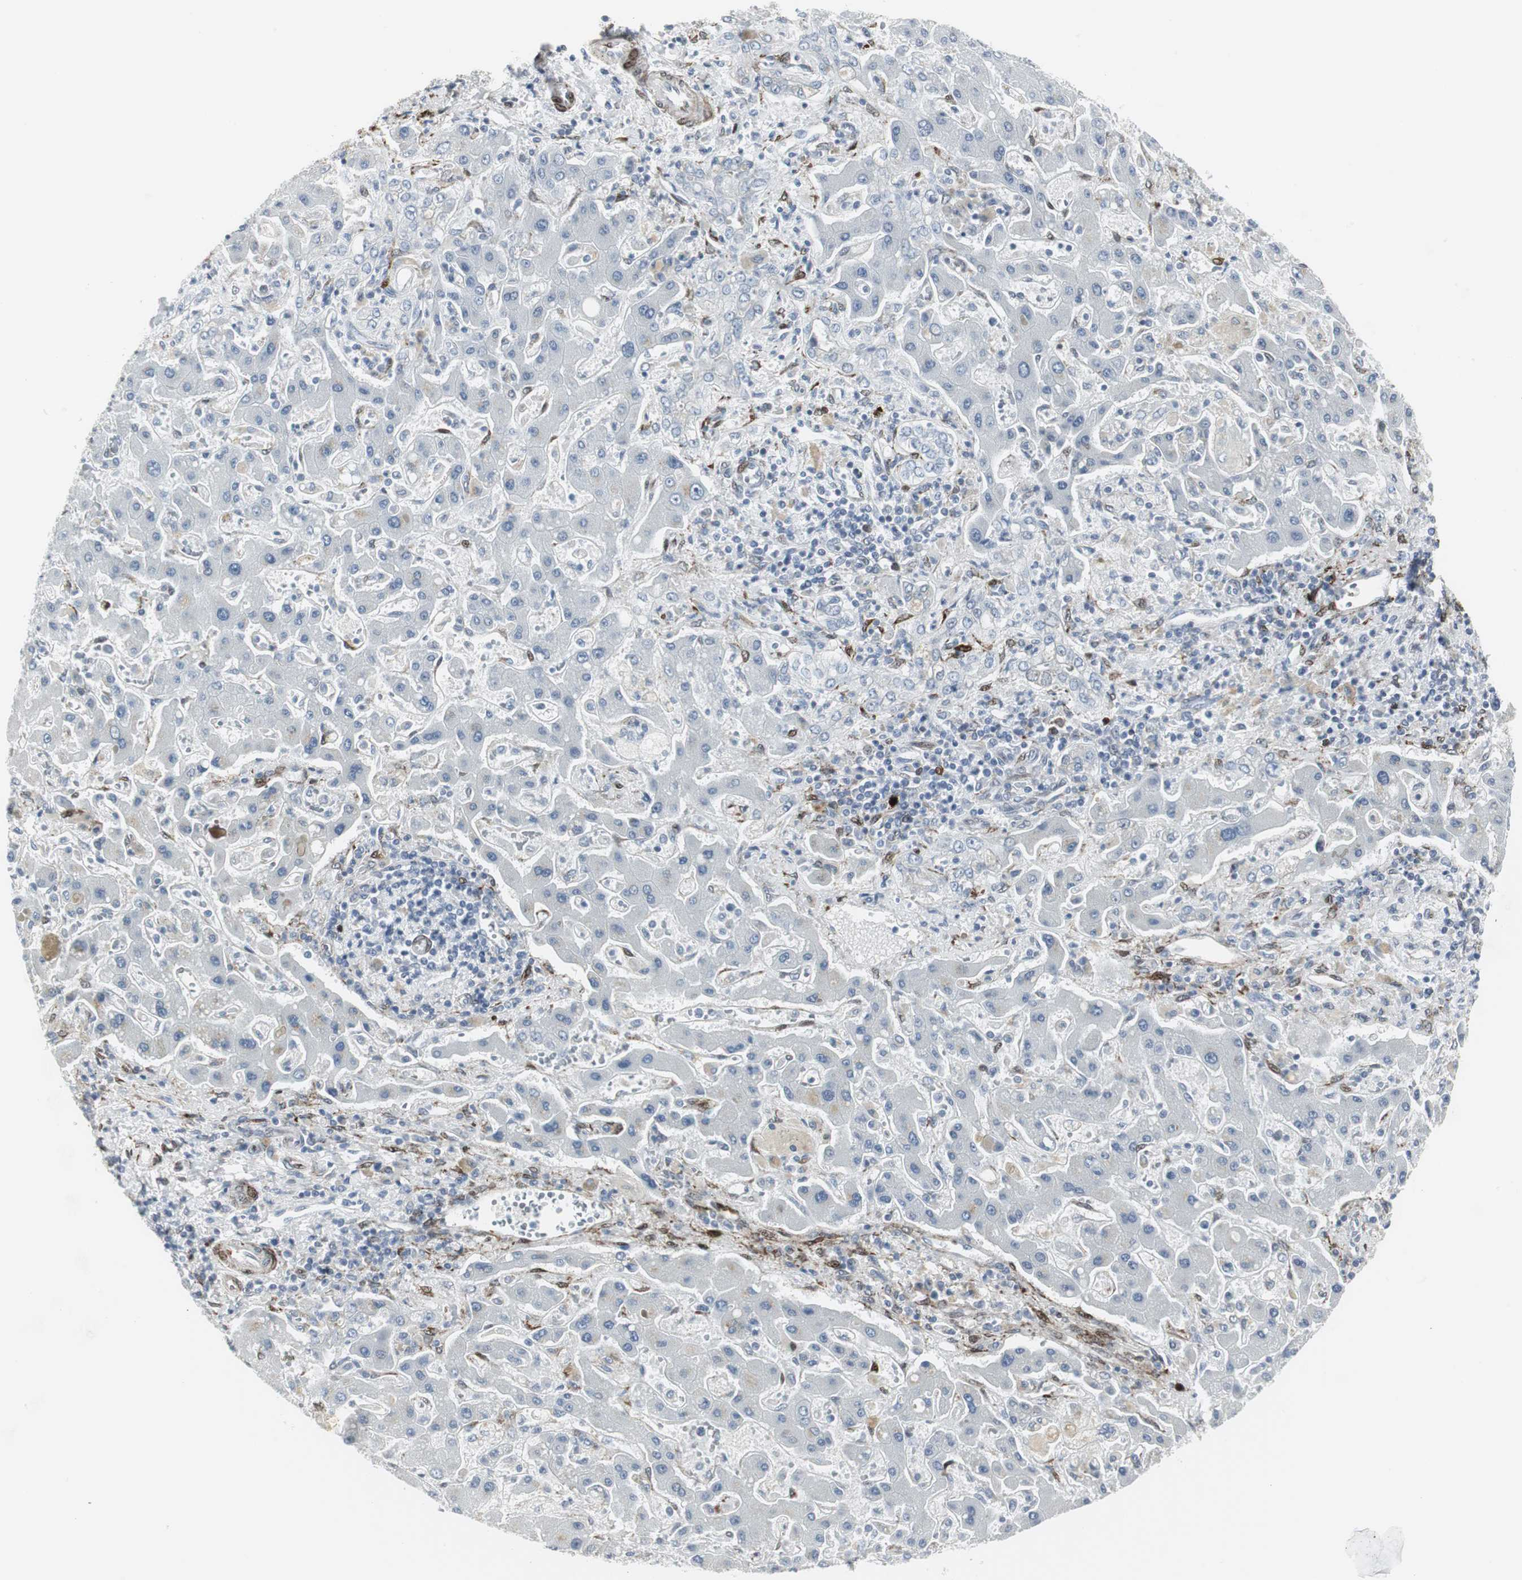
{"staining": {"intensity": "negative", "quantity": "none", "location": "none"}, "tissue": "liver cancer", "cell_type": "Tumor cells", "image_type": "cancer", "snomed": [{"axis": "morphology", "description": "Cholangiocarcinoma"}, {"axis": "topography", "description": "Liver"}], "caption": "This is an immunohistochemistry (IHC) image of liver cancer. There is no expression in tumor cells.", "gene": "PPP1R14A", "patient": {"sex": "male", "age": 50}}